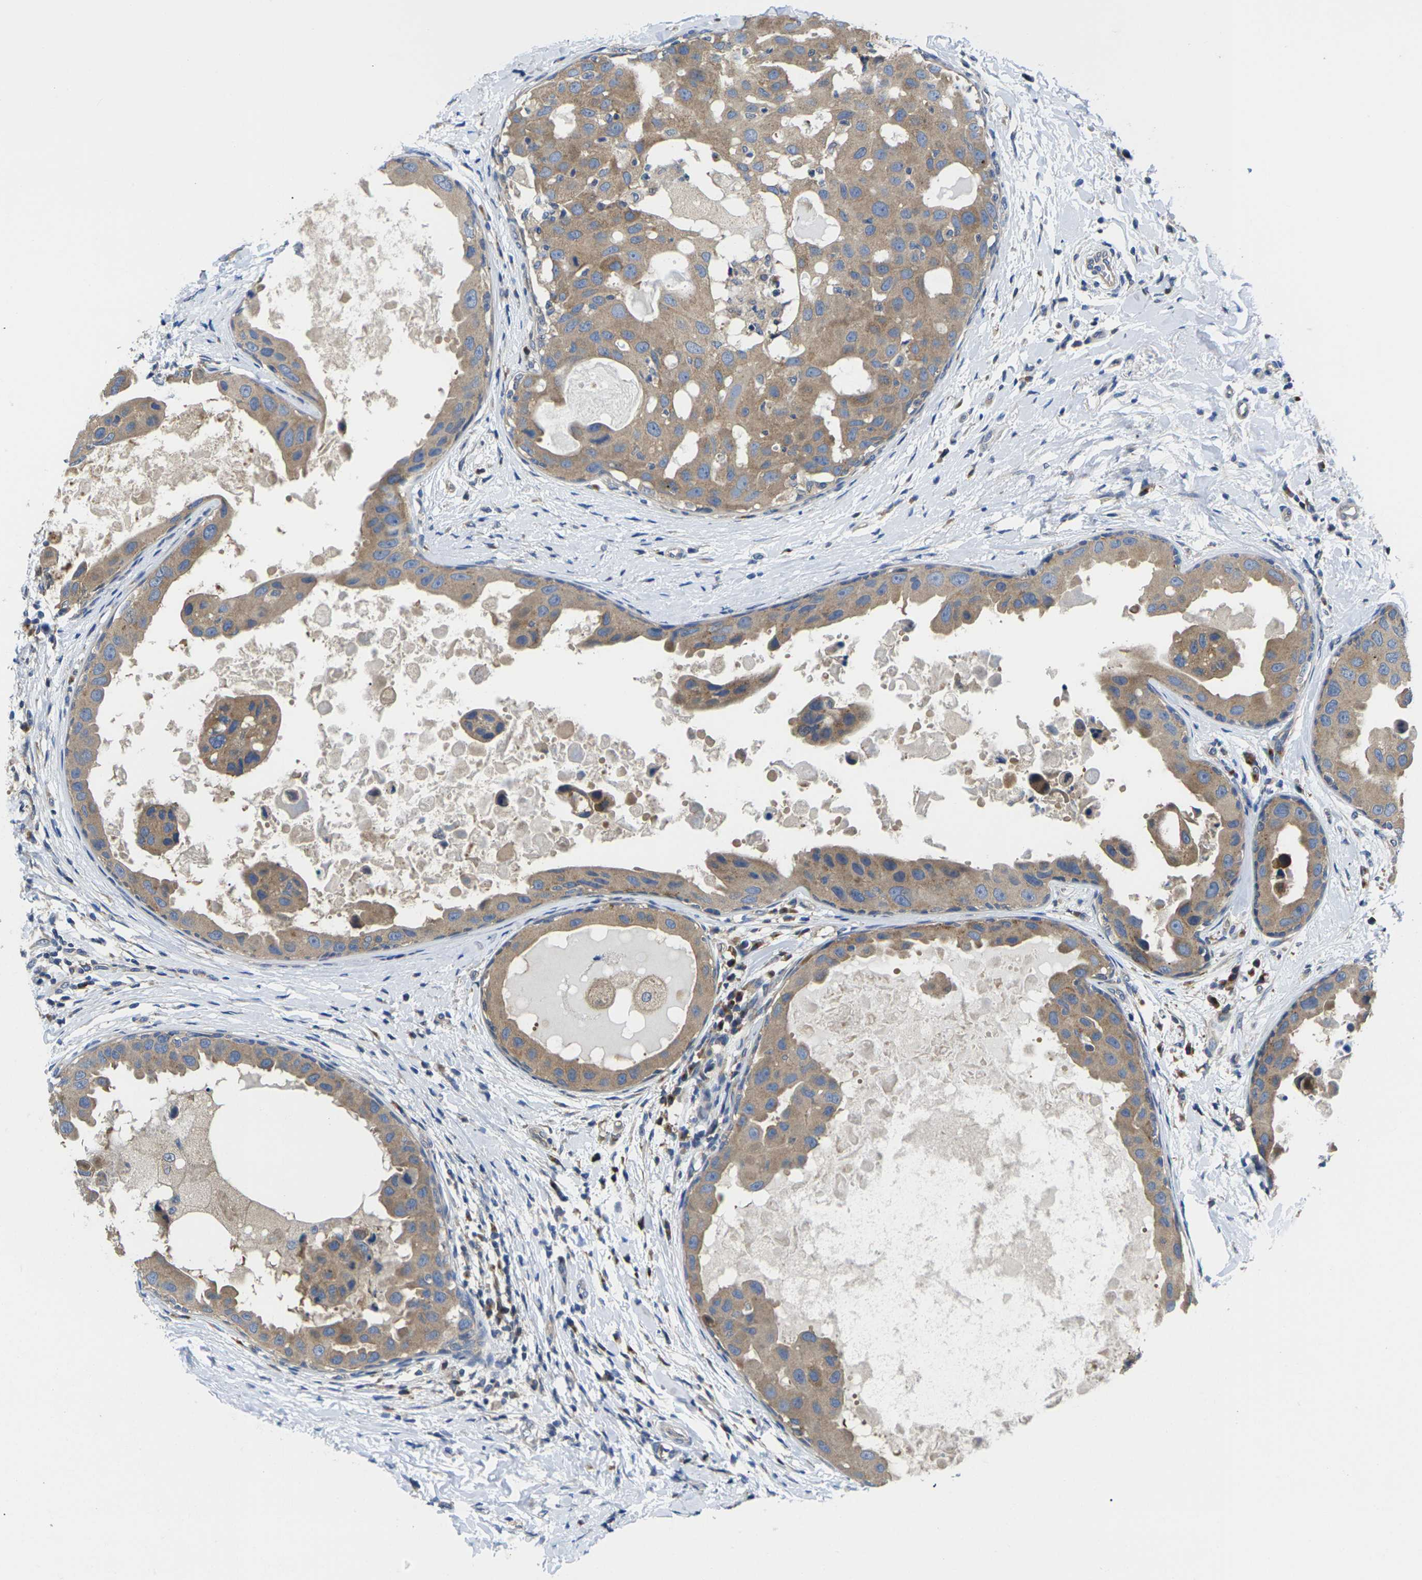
{"staining": {"intensity": "moderate", "quantity": ">75%", "location": "cytoplasmic/membranous"}, "tissue": "breast cancer", "cell_type": "Tumor cells", "image_type": "cancer", "snomed": [{"axis": "morphology", "description": "Duct carcinoma"}, {"axis": "topography", "description": "Breast"}], "caption": "IHC (DAB (3,3'-diaminobenzidine)) staining of breast cancer shows moderate cytoplasmic/membranous protein expression in about >75% of tumor cells.", "gene": "TMCC2", "patient": {"sex": "female", "age": 27}}